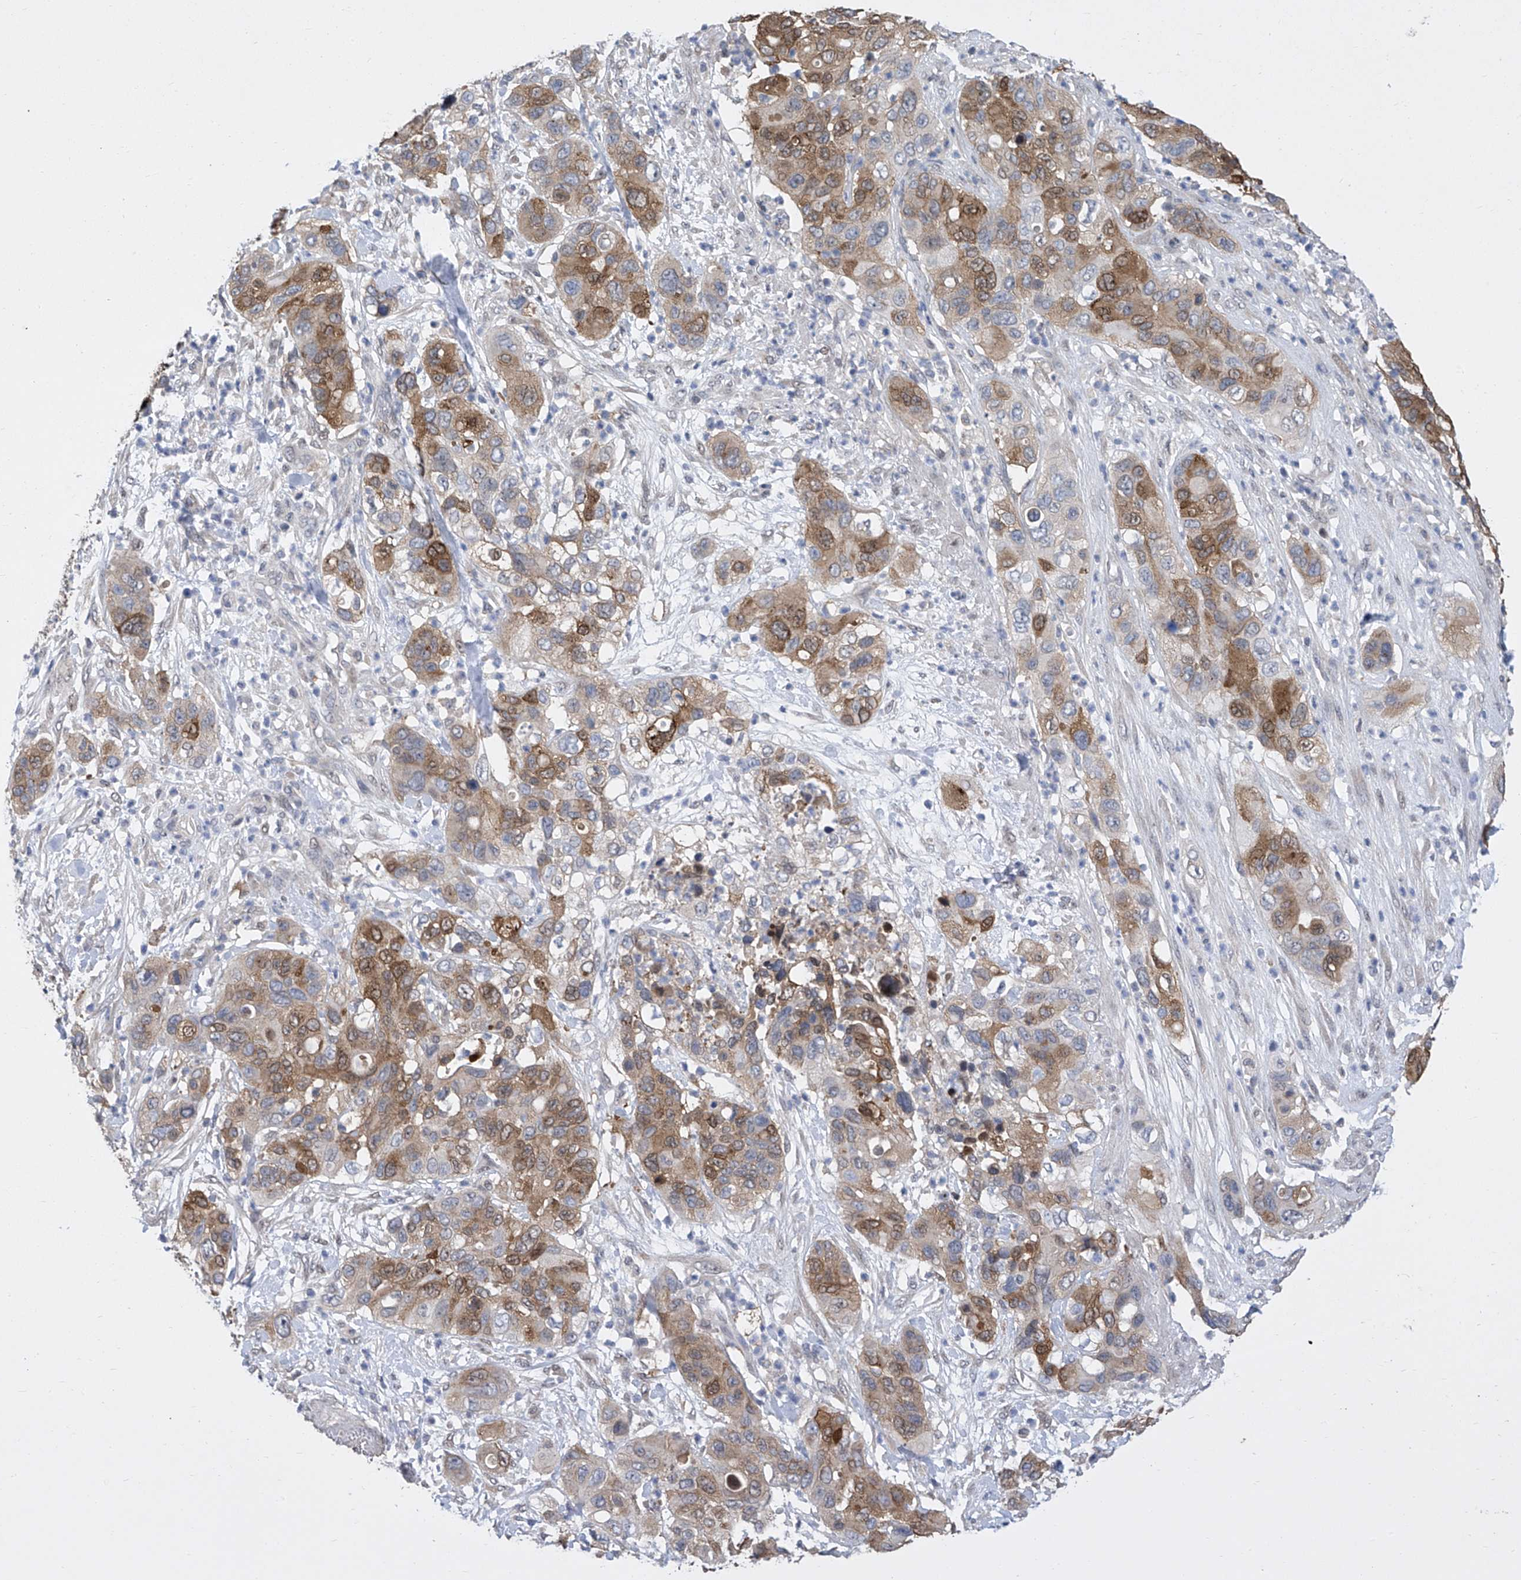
{"staining": {"intensity": "moderate", "quantity": ">75%", "location": "cytoplasmic/membranous"}, "tissue": "pancreatic cancer", "cell_type": "Tumor cells", "image_type": "cancer", "snomed": [{"axis": "morphology", "description": "Adenocarcinoma, NOS"}, {"axis": "topography", "description": "Pancreas"}], "caption": "Immunohistochemical staining of human pancreatic cancer (adenocarcinoma) demonstrates medium levels of moderate cytoplasmic/membranous protein positivity in about >75% of tumor cells.", "gene": "CETN2", "patient": {"sex": "female", "age": 71}}